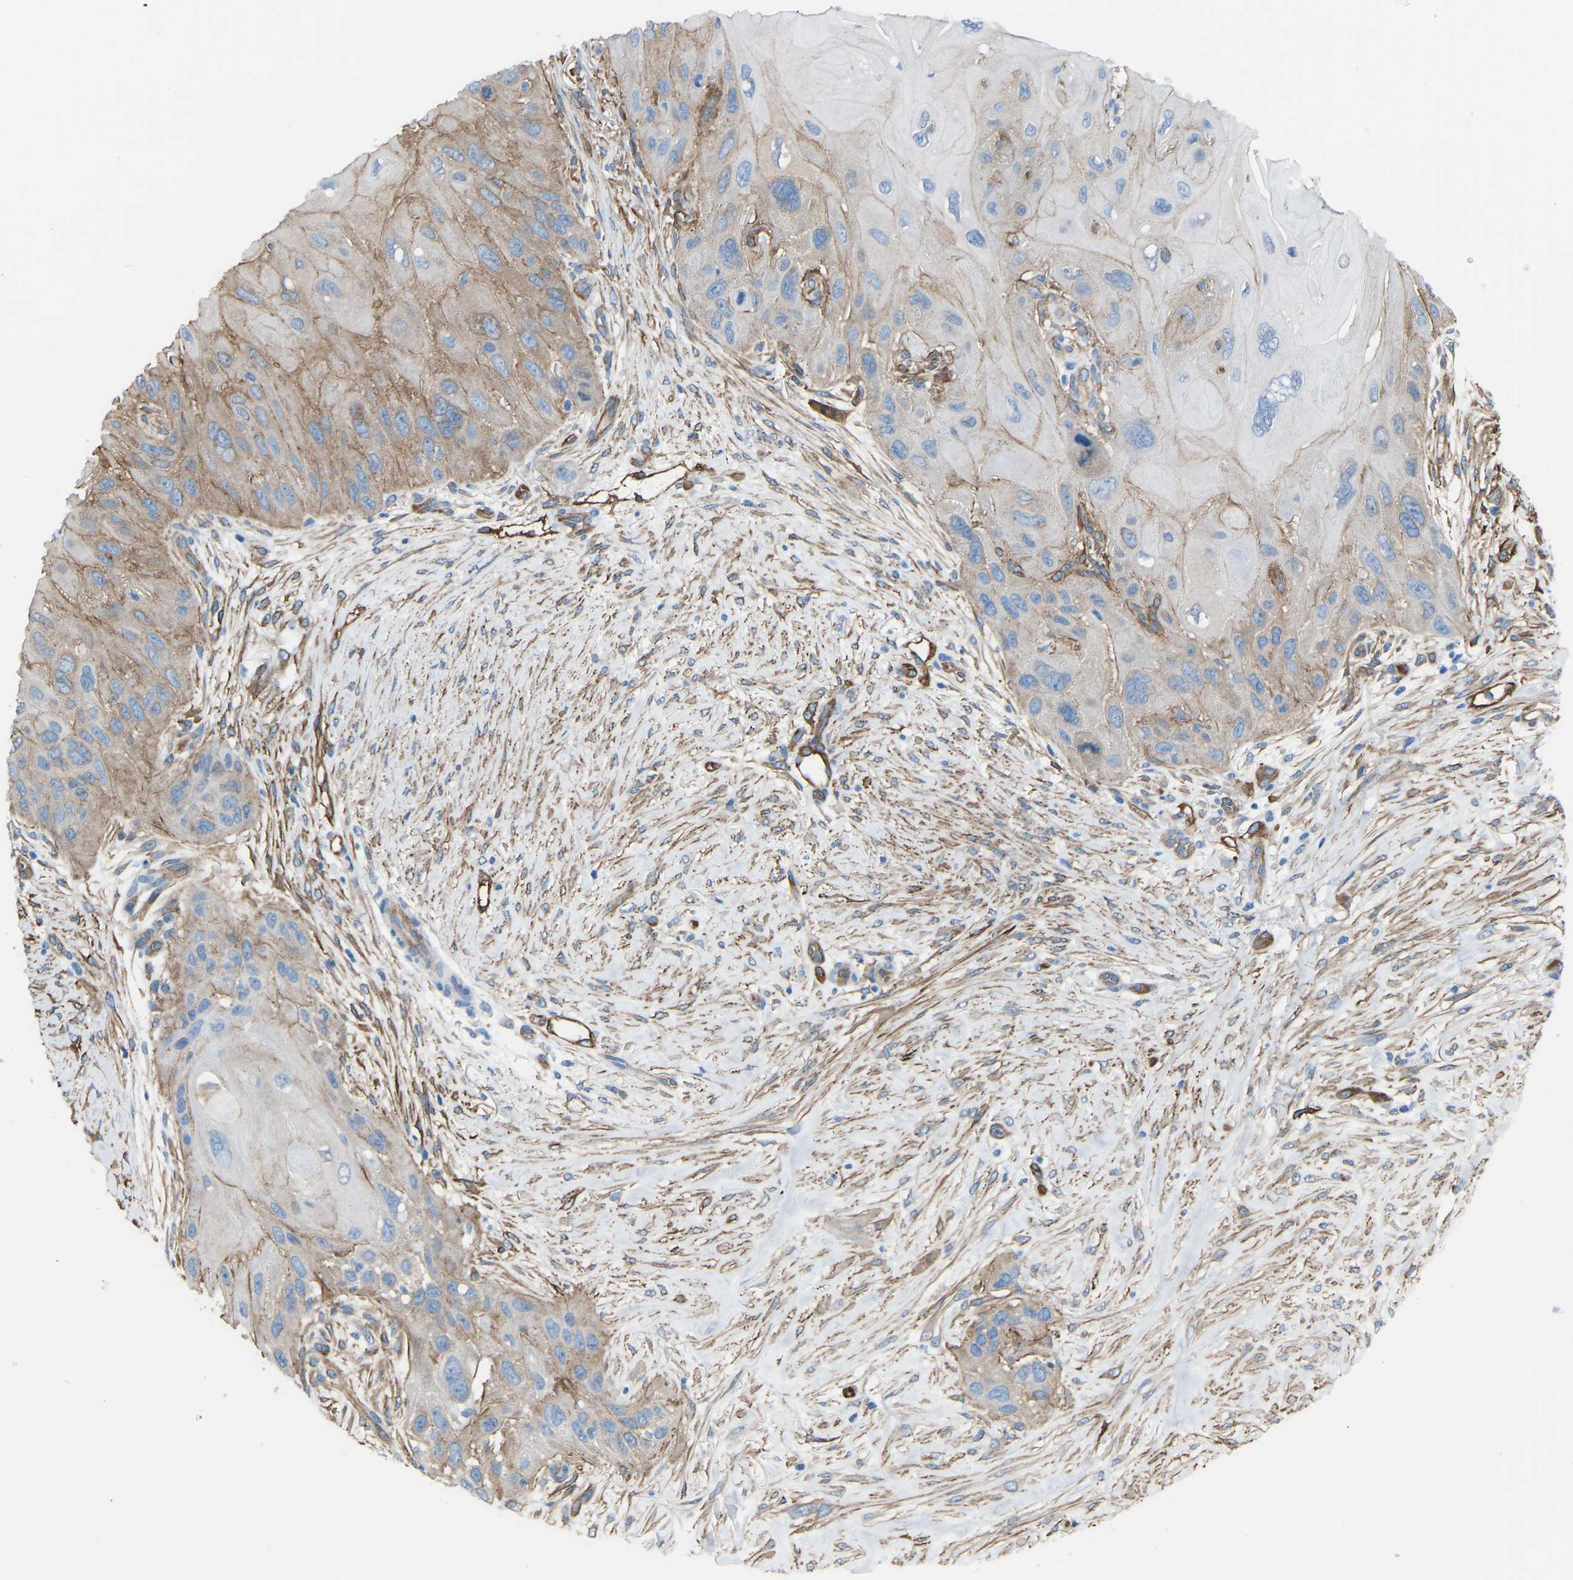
{"staining": {"intensity": "moderate", "quantity": "25%-75%", "location": "cytoplasmic/membranous"}, "tissue": "skin cancer", "cell_type": "Tumor cells", "image_type": "cancer", "snomed": [{"axis": "morphology", "description": "Squamous cell carcinoma, NOS"}, {"axis": "topography", "description": "Skin"}], "caption": "A high-resolution histopathology image shows immunohistochemistry (IHC) staining of skin cancer, which displays moderate cytoplasmic/membranous expression in approximately 25%-75% of tumor cells. The protein of interest is shown in brown color, while the nuclei are stained blue.", "gene": "MYH10", "patient": {"sex": "female", "age": 77}}